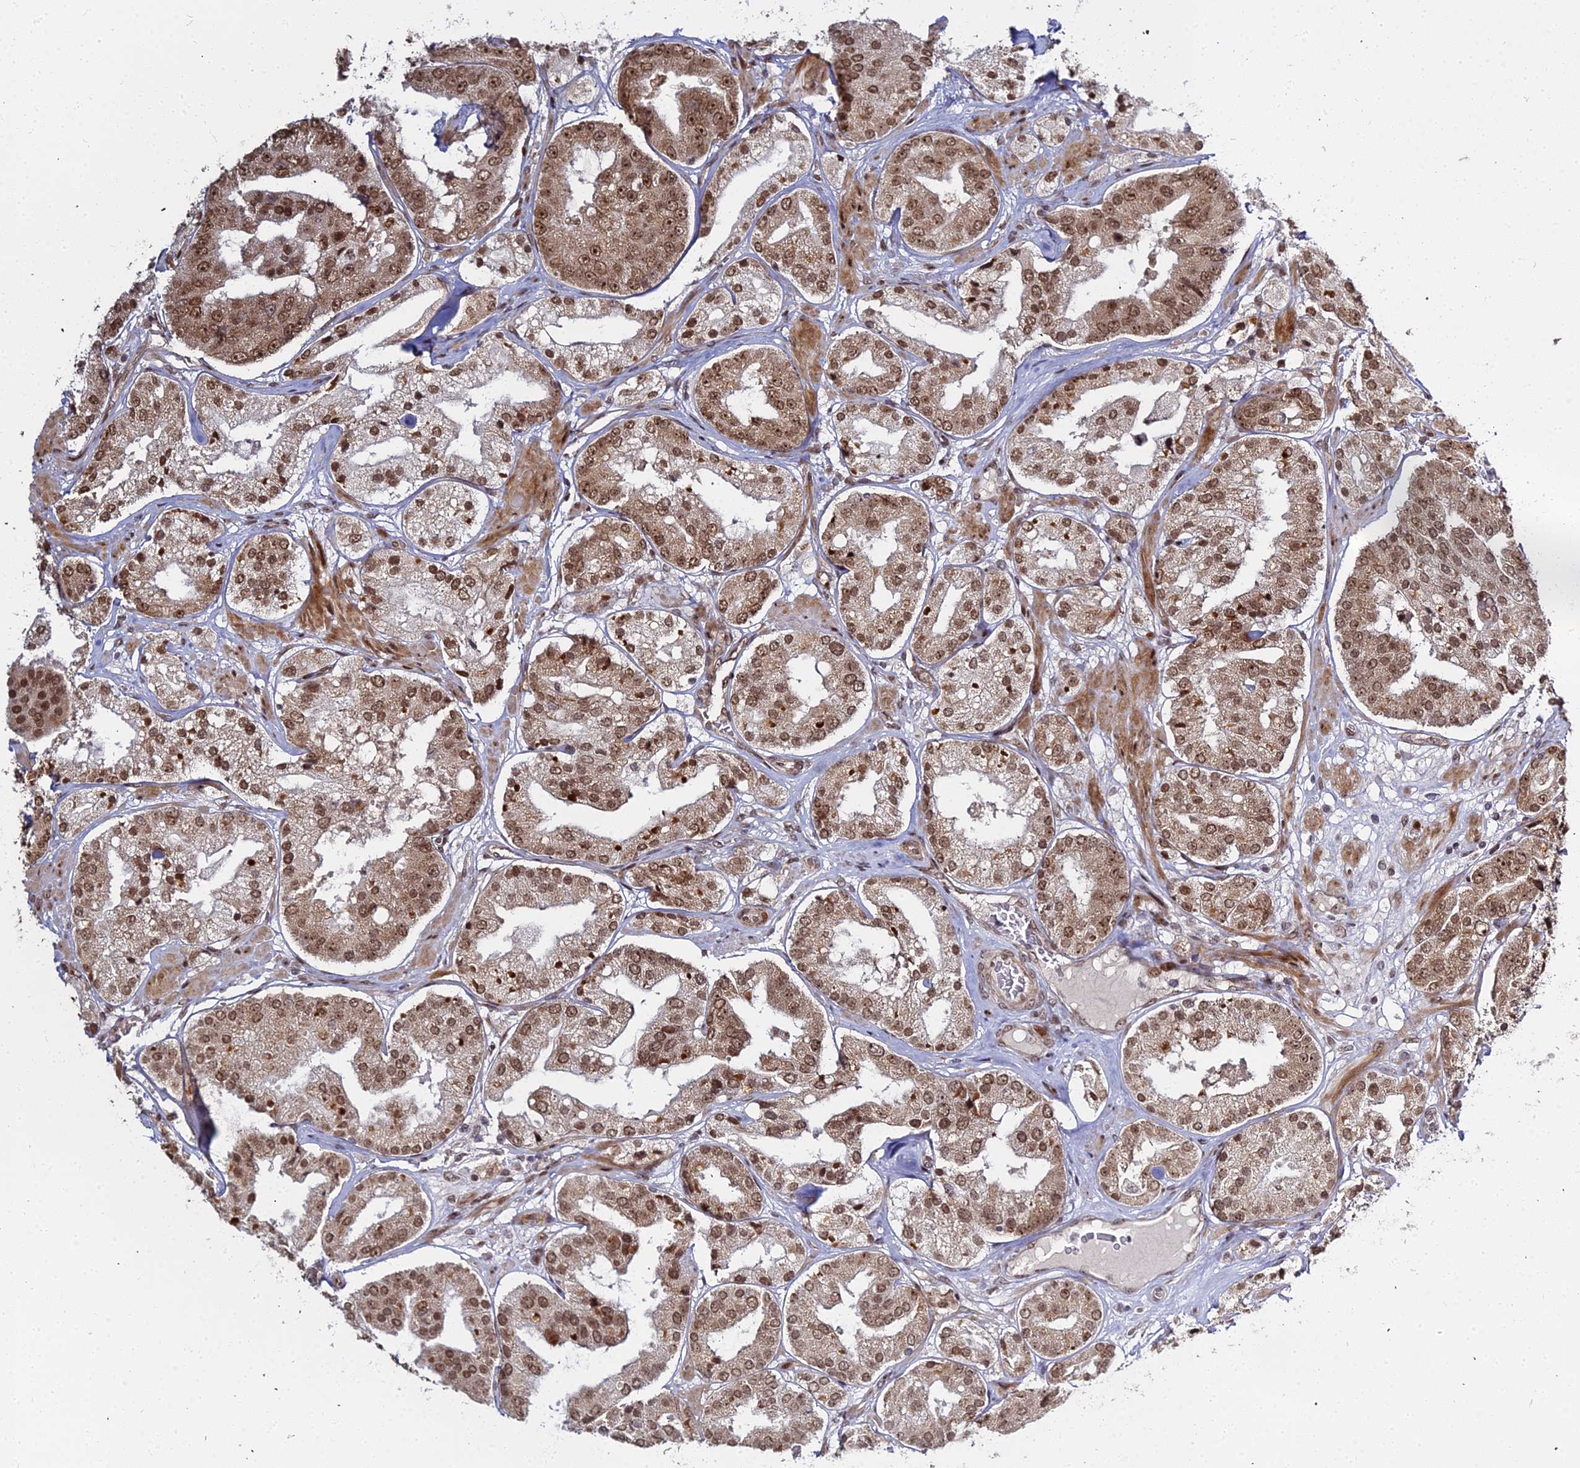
{"staining": {"intensity": "moderate", "quantity": ">75%", "location": "cytoplasmic/membranous,nuclear"}, "tissue": "prostate cancer", "cell_type": "Tumor cells", "image_type": "cancer", "snomed": [{"axis": "morphology", "description": "Adenocarcinoma, High grade"}, {"axis": "topography", "description": "Prostate"}], "caption": "Immunohistochemical staining of human prostate cancer (high-grade adenocarcinoma) reveals moderate cytoplasmic/membranous and nuclear protein expression in approximately >75% of tumor cells.", "gene": "ABCA2", "patient": {"sex": "male", "age": 63}}